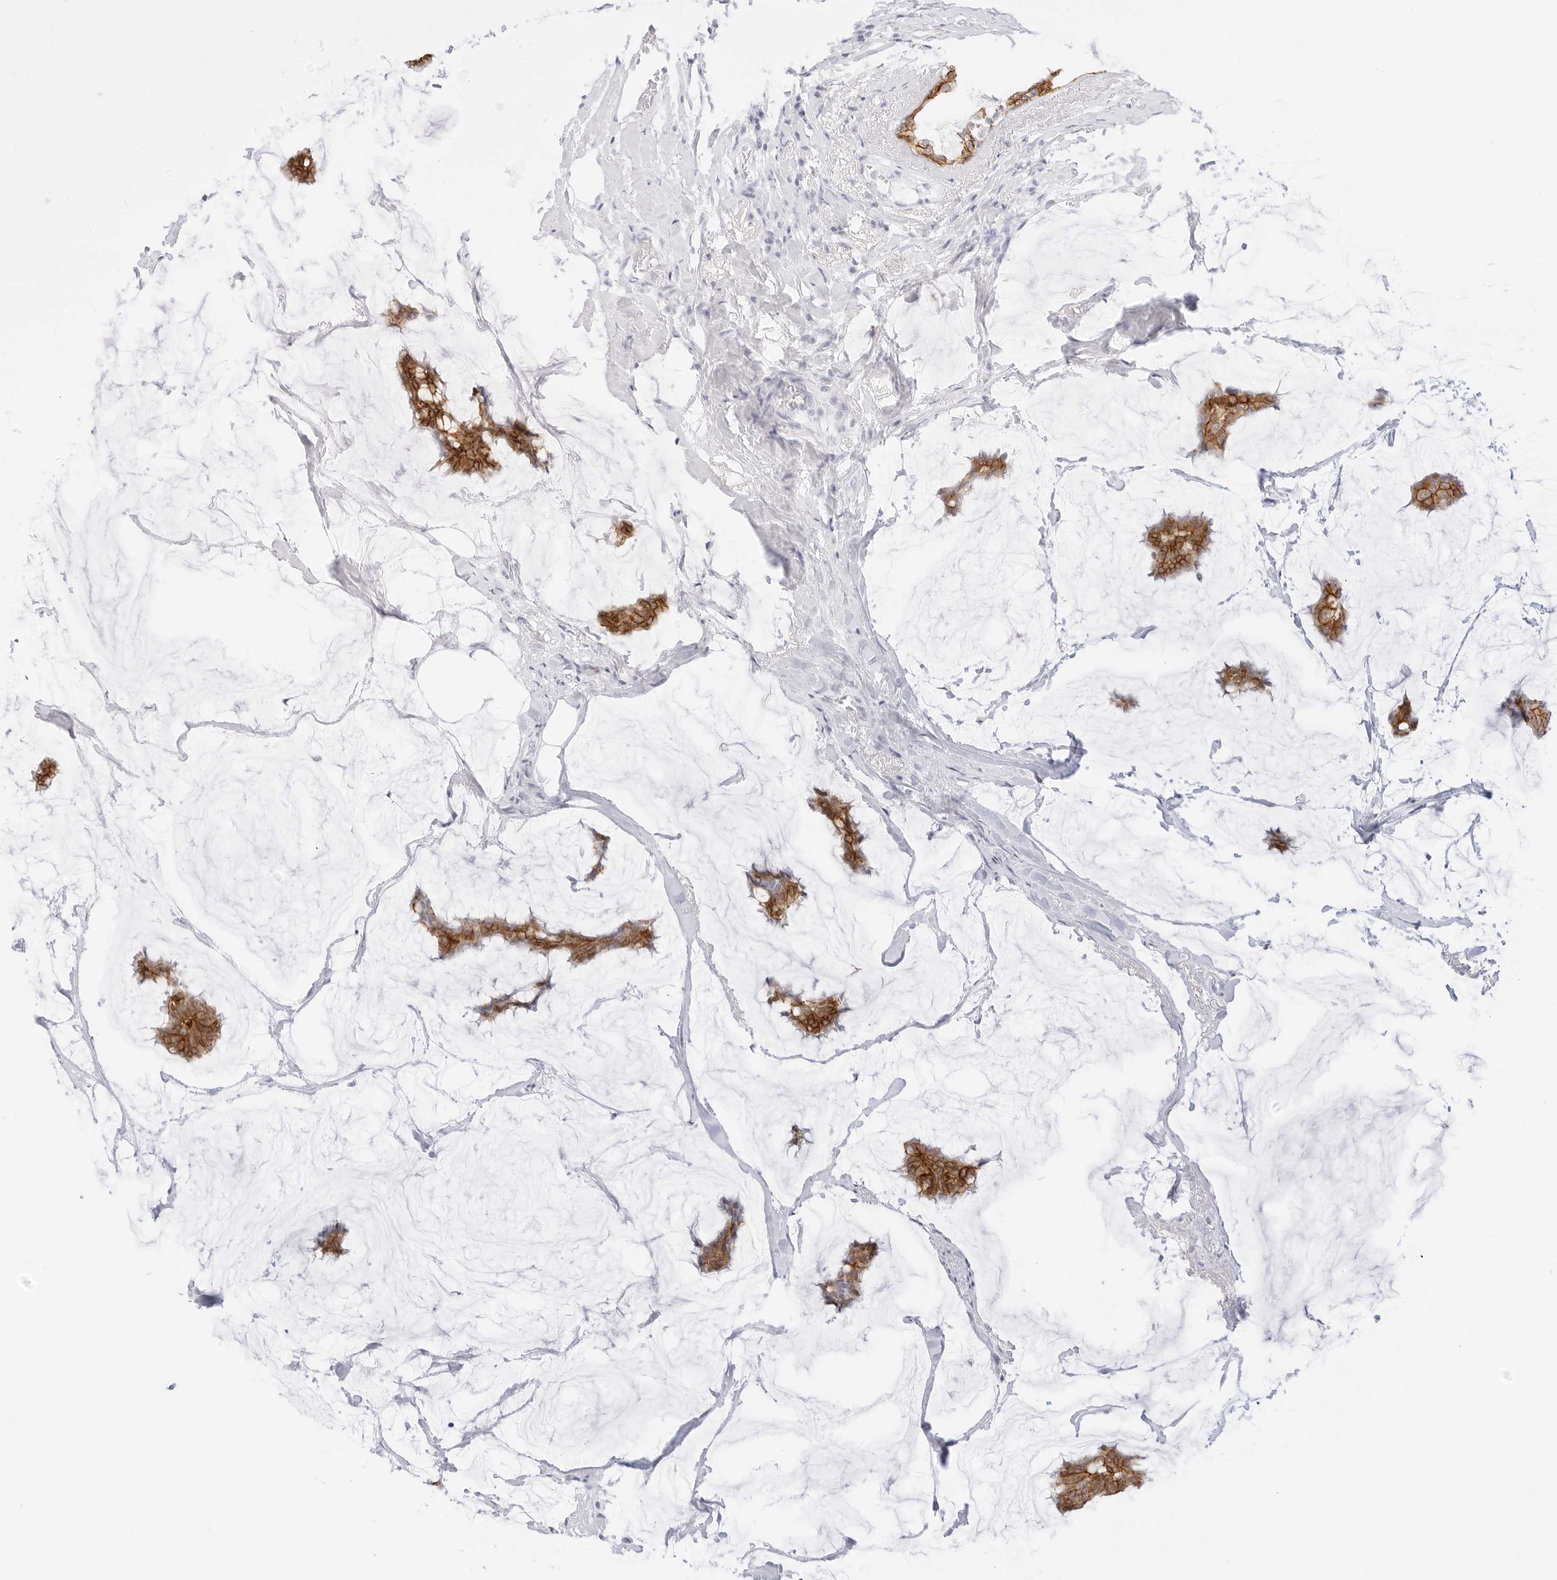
{"staining": {"intensity": "moderate", "quantity": ">75%", "location": "cytoplasmic/membranous"}, "tissue": "breast cancer", "cell_type": "Tumor cells", "image_type": "cancer", "snomed": [{"axis": "morphology", "description": "Duct carcinoma"}, {"axis": "topography", "description": "Breast"}], "caption": "High-power microscopy captured an immunohistochemistry photomicrograph of breast cancer, revealing moderate cytoplasmic/membranous expression in about >75% of tumor cells.", "gene": "CDH1", "patient": {"sex": "female", "age": 93}}